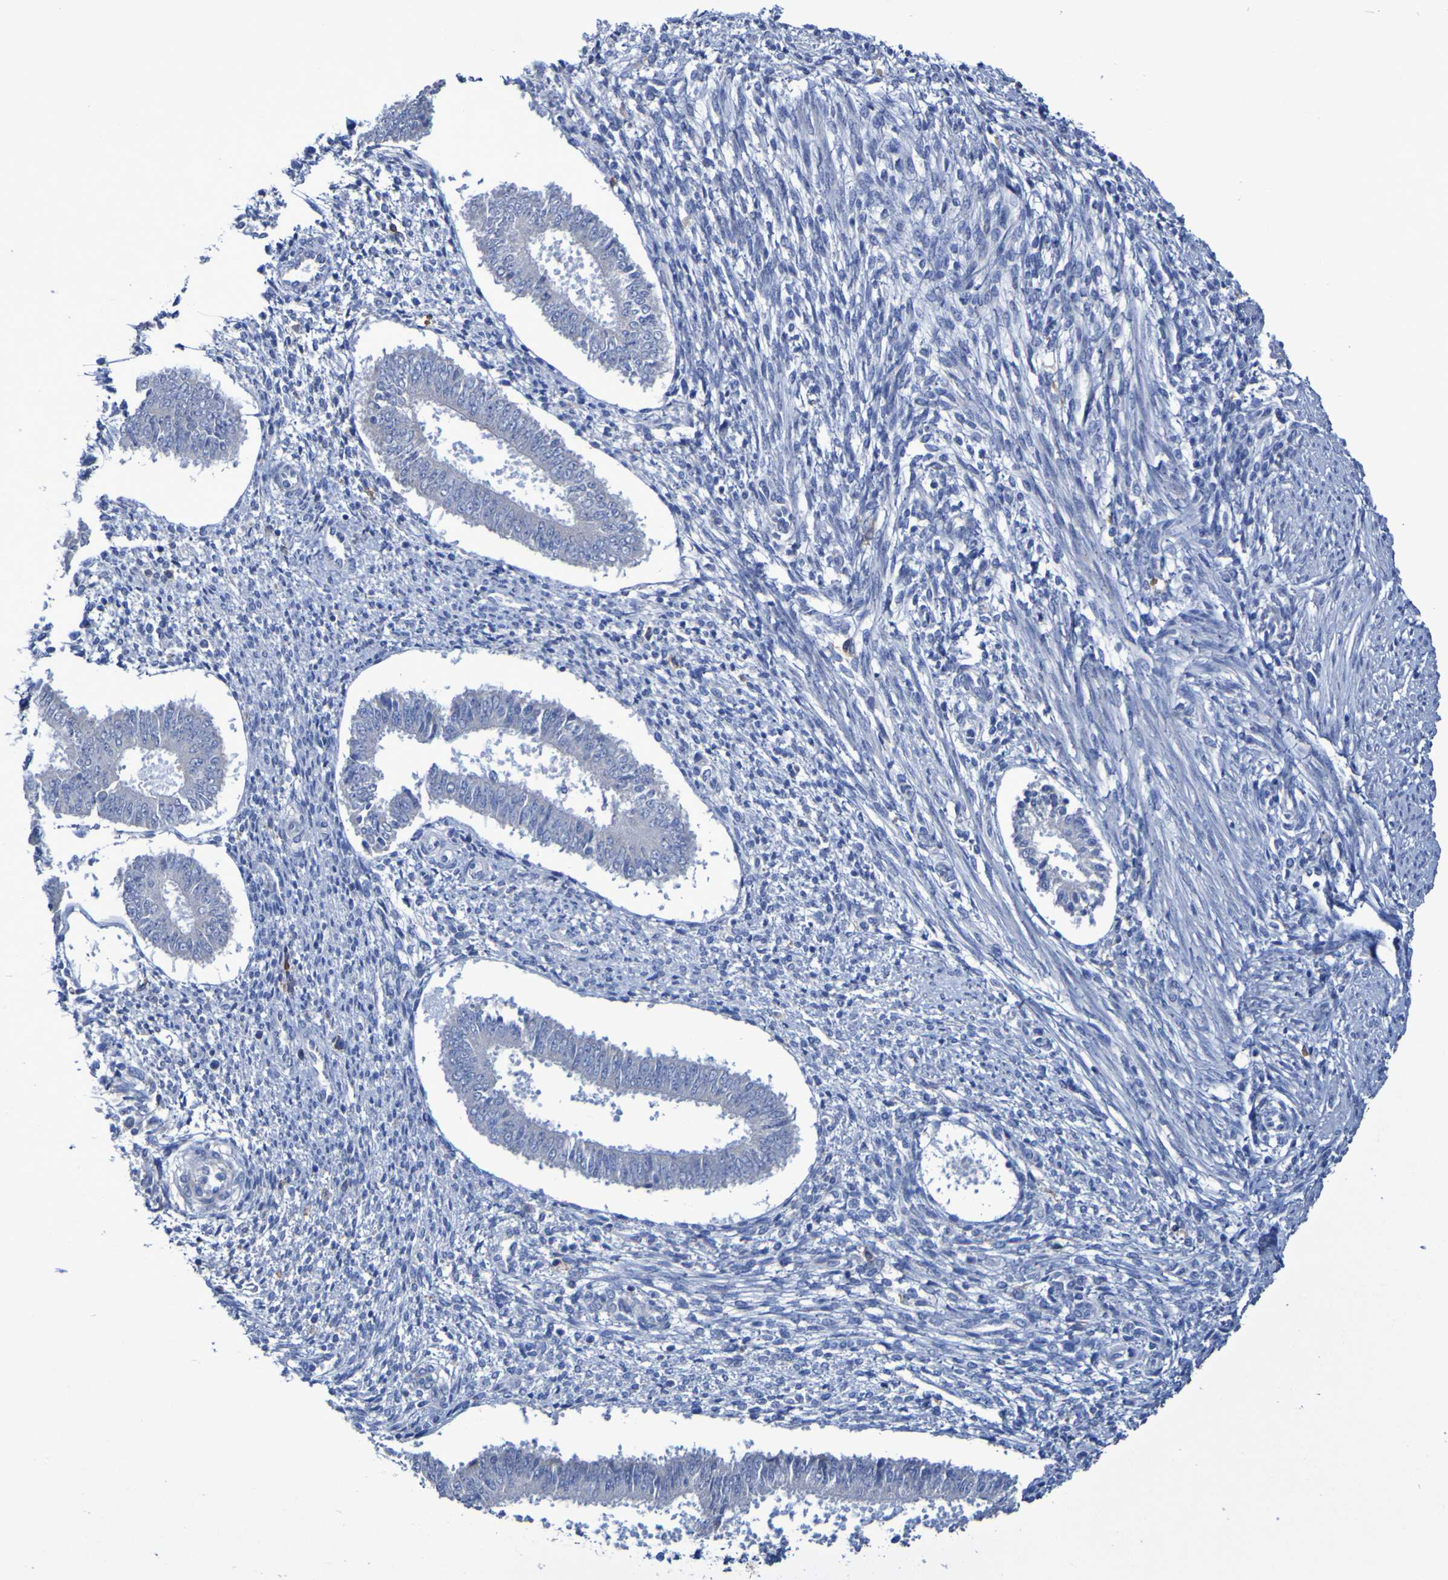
{"staining": {"intensity": "negative", "quantity": "none", "location": "none"}, "tissue": "endometrium", "cell_type": "Cells in endometrial stroma", "image_type": "normal", "snomed": [{"axis": "morphology", "description": "Normal tissue, NOS"}, {"axis": "topography", "description": "Endometrium"}], "caption": "A micrograph of human endometrium is negative for staining in cells in endometrial stroma. (DAB immunohistochemistry visualized using brightfield microscopy, high magnification).", "gene": "SLC3A2", "patient": {"sex": "female", "age": 35}}